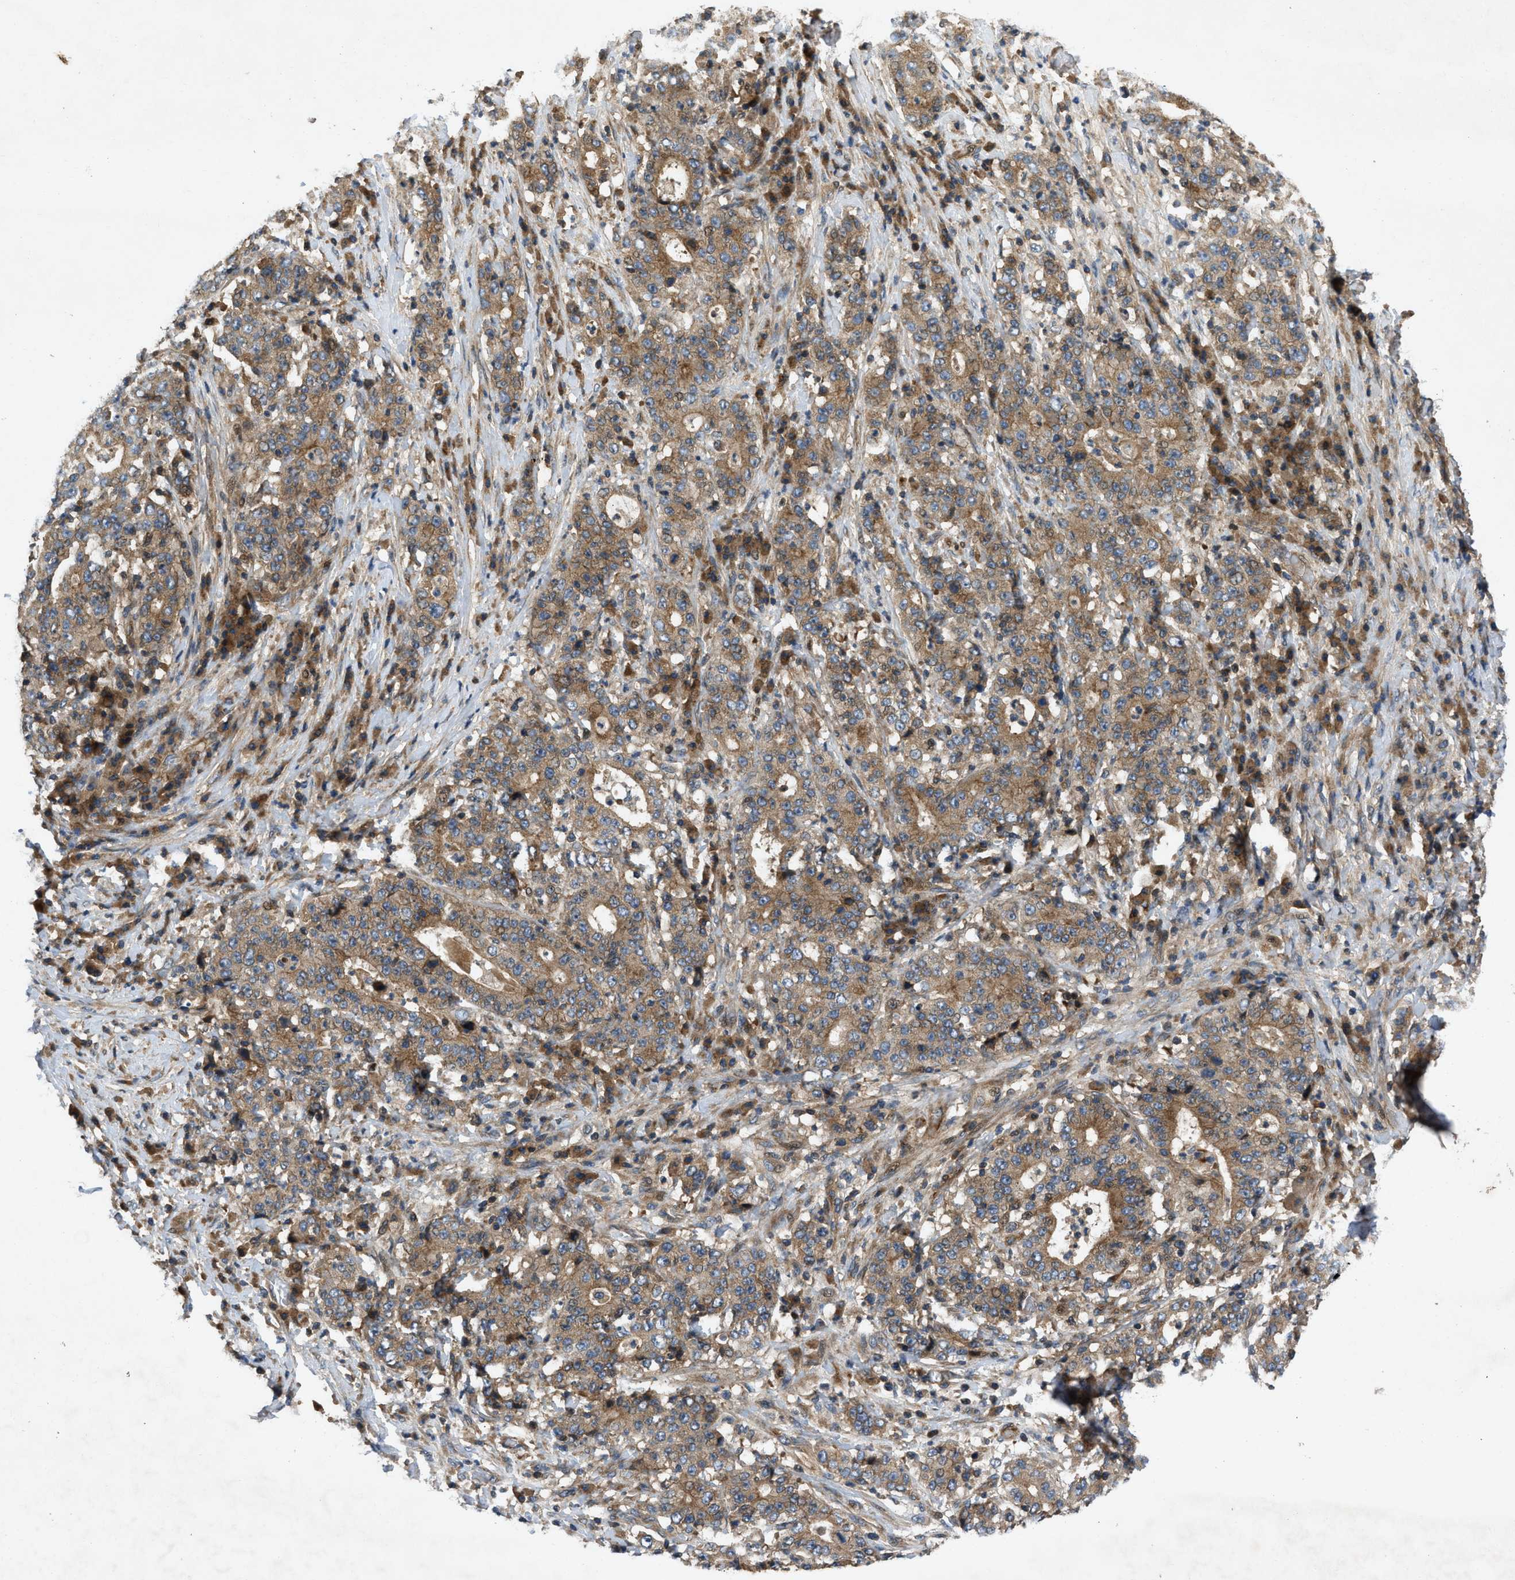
{"staining": {"intensity": "moderate", "quantity": ">75%", "location": "cytoplasmic/membranous"}, "tissue": "stomach cancer", "cell_type": "Tumor cells", "image_type": "cancer", "snomed": [{"axis": "morphology", "description": "Normal tissue, NOS"}, {"axis": "morphology", "description": "Adenocarcinoma, NOS"}, {"axis": "topography", "description": "Stomach, upper"}, {"axis": "topography", "description": "Stomach"}], "caption": "An immunohistochemistry photomicrograph of tumor tissue is shown. Protein staining in brown highlights moderate cytoplasmic/membranous positivity in stomach cancer within tumor cells. The staining was performed using DAB (3,3'-diaminobenzidine), with brown indicating positive protein expression. Nuclei are stained blue with hematoxylin.", "gene": "CNNM3", "patient": {"sex": "male", "age": 59}}